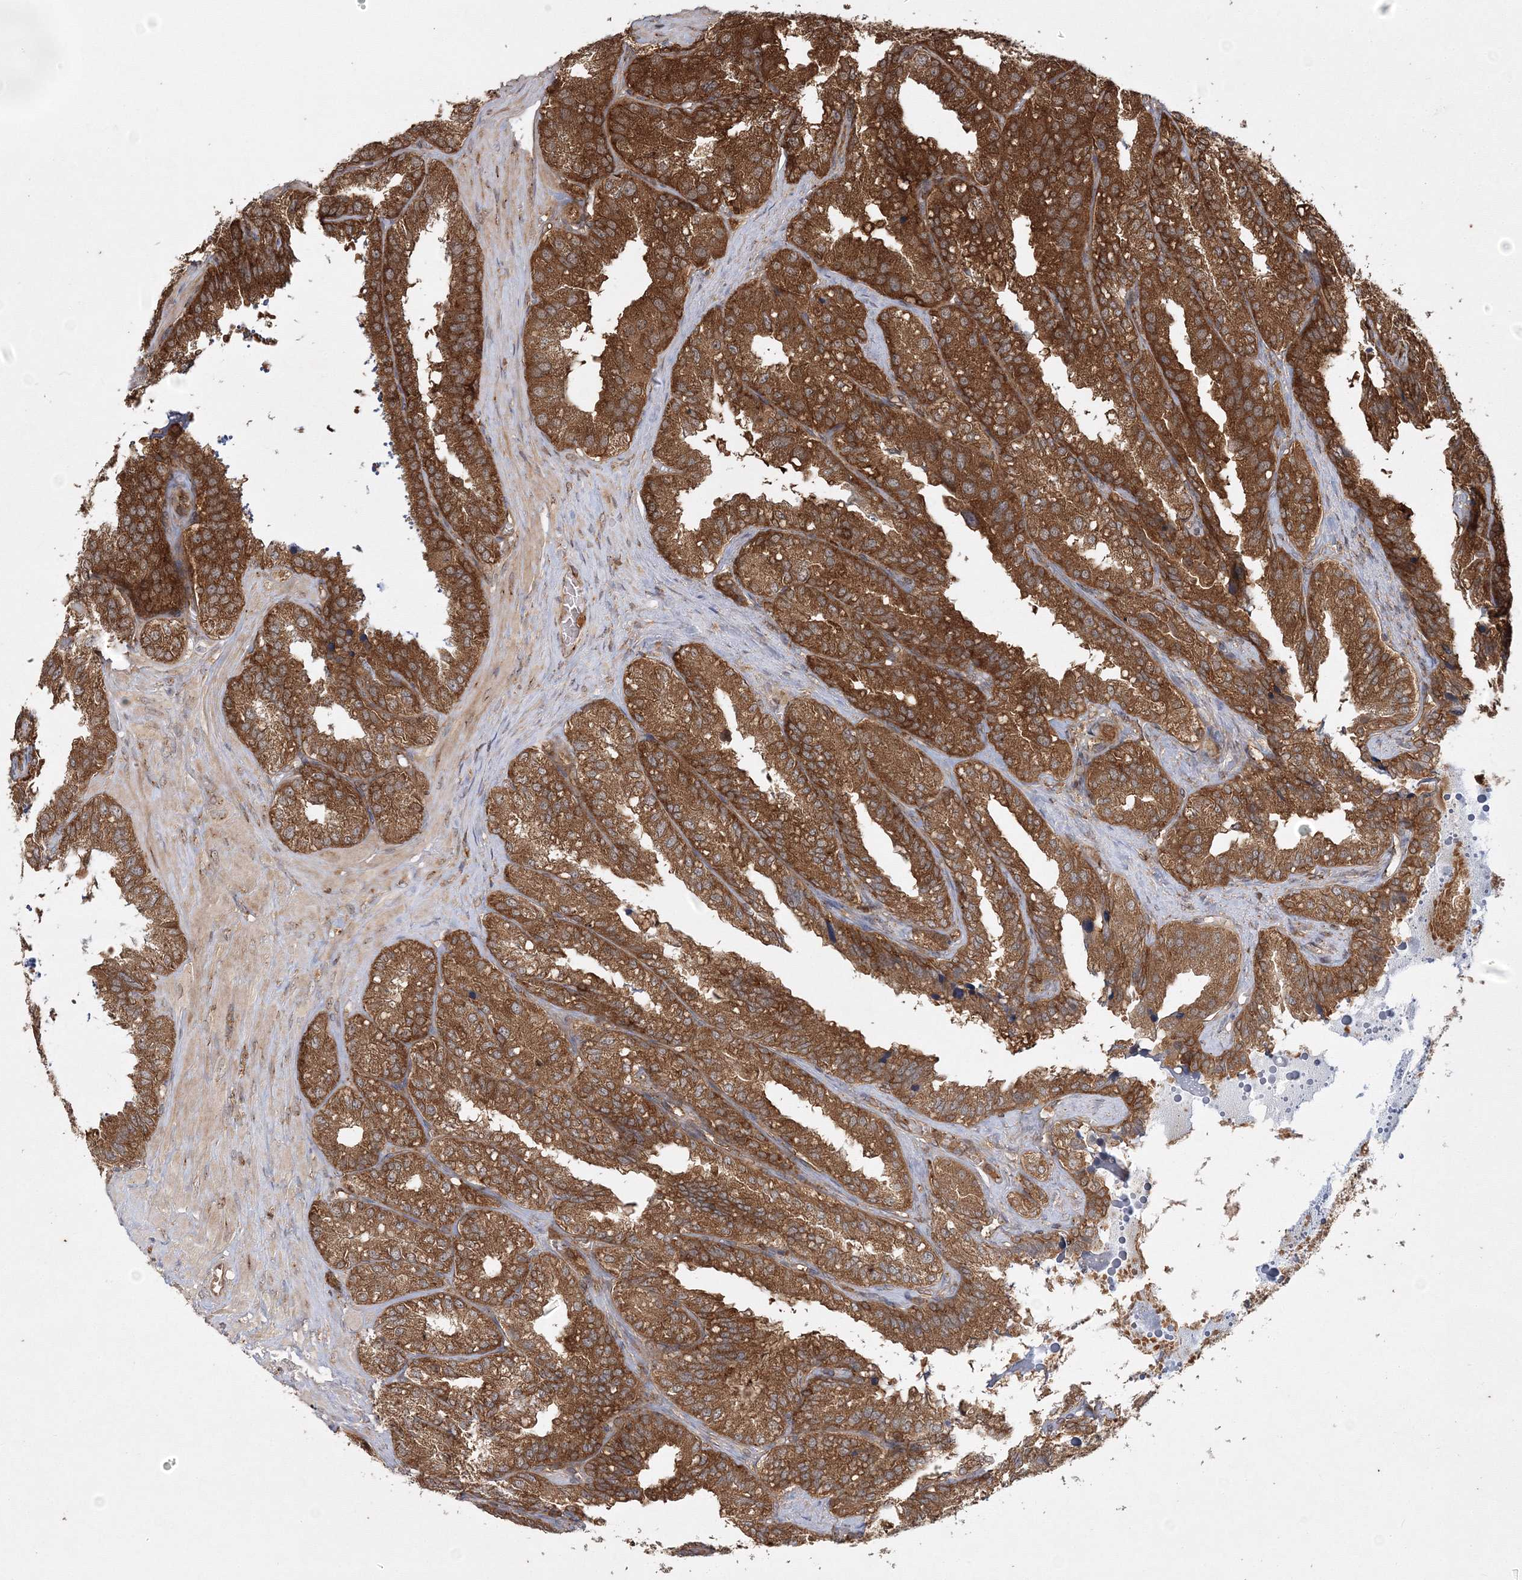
{"staining": {"intensity": "strong", "quantity": ">75%", "location": "cytoplasmic/membranous"}, "tissue": "seminal vesicle", "cell_type": "Glandular cells", "image_type": "normal", "snomed": [{"axis": "morphology", "description": "Normal tissue, NOS"}, {"axis": "topography", "description": "Prostate"}, {"axis": "topography", "description": "Seminal veicle"}], "caption": "Immunohistochemical staining of benign human seminal vesicle reveals strong cytoplasmic/membranous protein expression in about >75% of glandular cells. (brown staining indicates protein expression, while blue staining denotes nuclei).", "gene": "WDR37", "patient": {"sex": "male", "age": 51}}